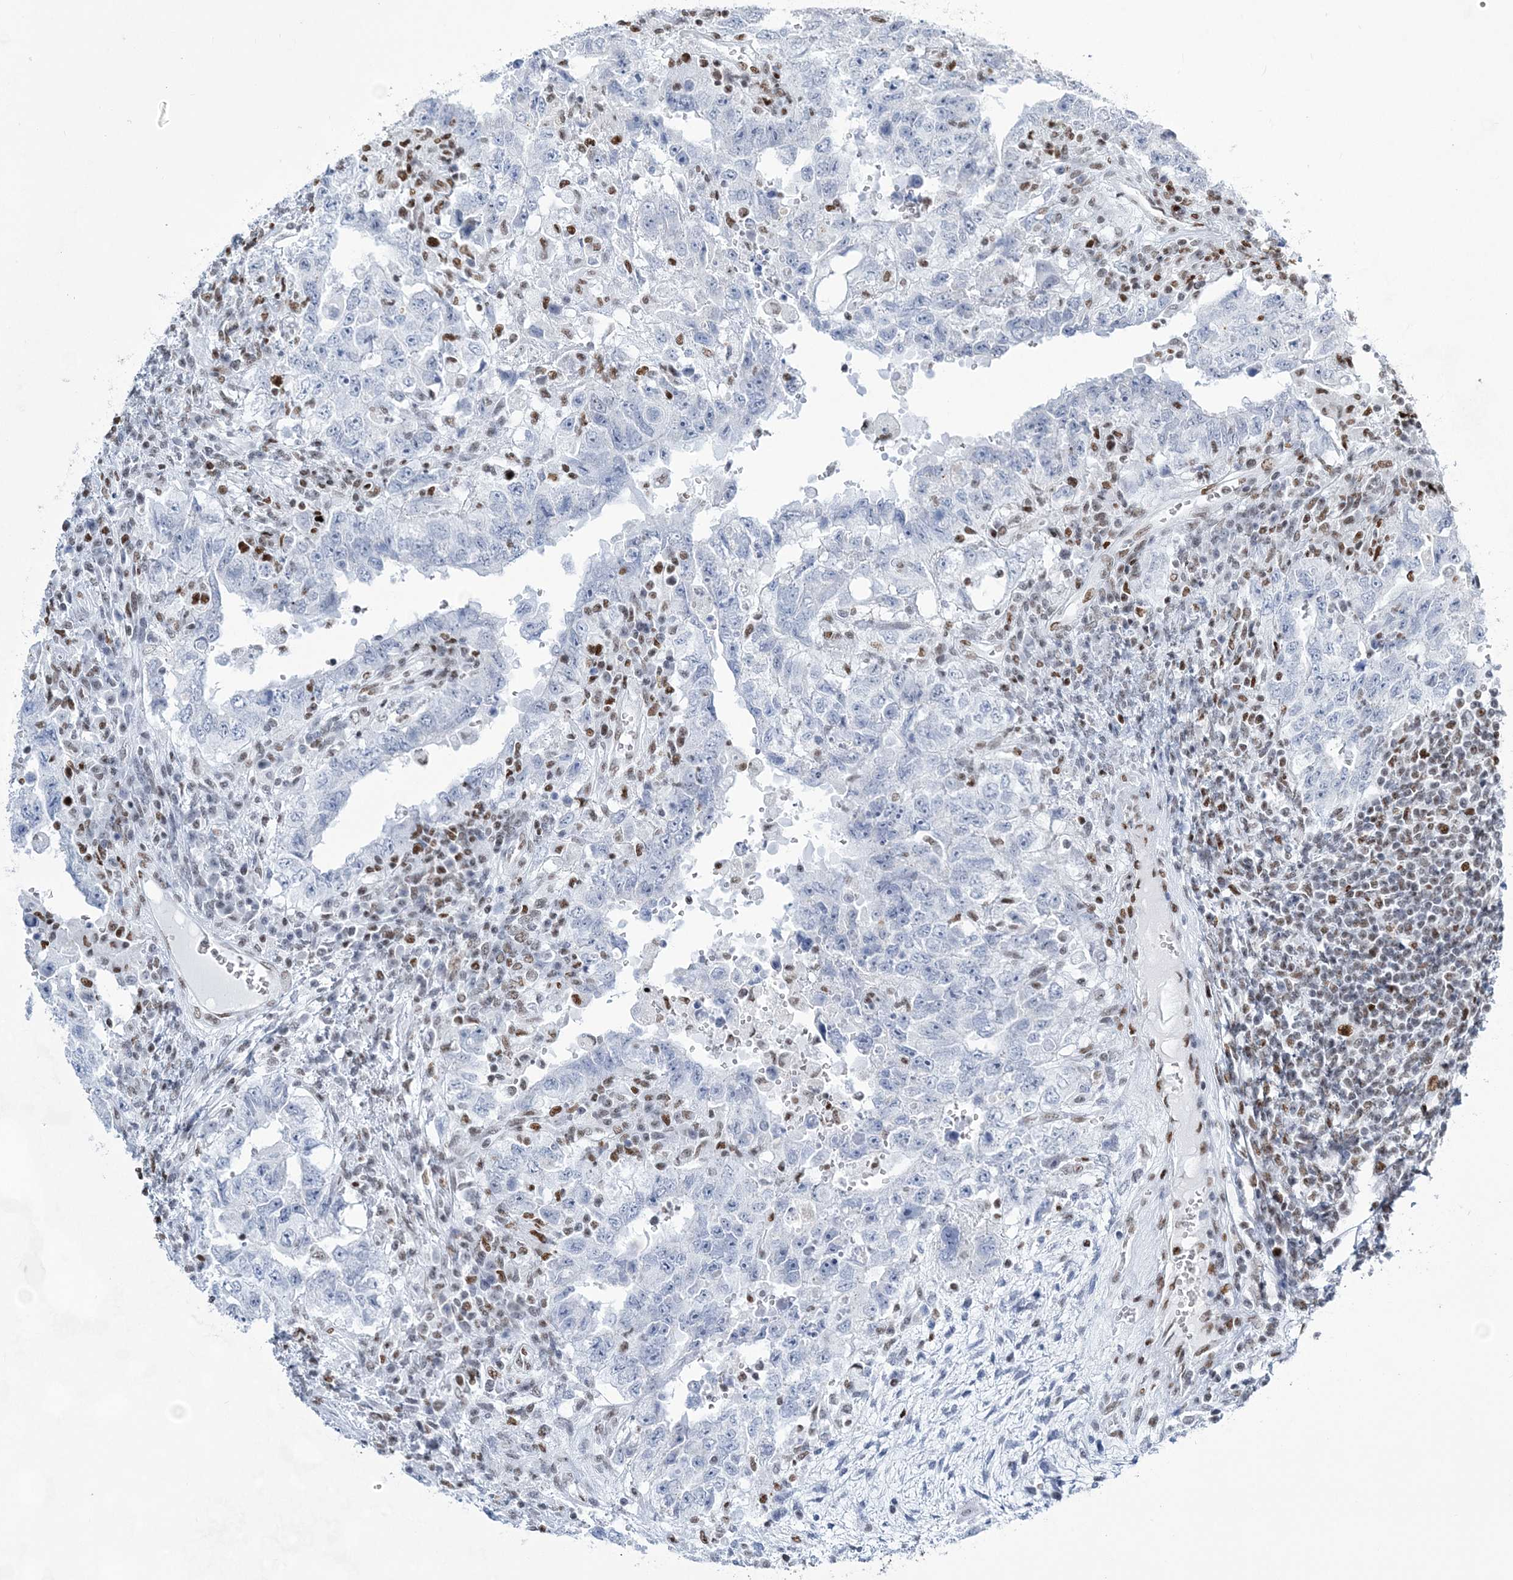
{"staining": {"intensity": "negative", "quantity": "none", "location": "none"}, "tissue": "testis cancer", "cell_type": "Tumor cells", "image_type": "cancer", "snomed": [{"axis": "morphology", "description": "Carcinoma, Embryonal, NOS"}, {"axis": "topography", "description": "Testis"}], "caption": "High power microscopy photomicrograph of an IHC photomicrograph of testis embryonal carcinoma, revealing no significant expression in tumor cells.", "gene": "ZBTB7A", "patient": {"sex": "male", "age": 26}}